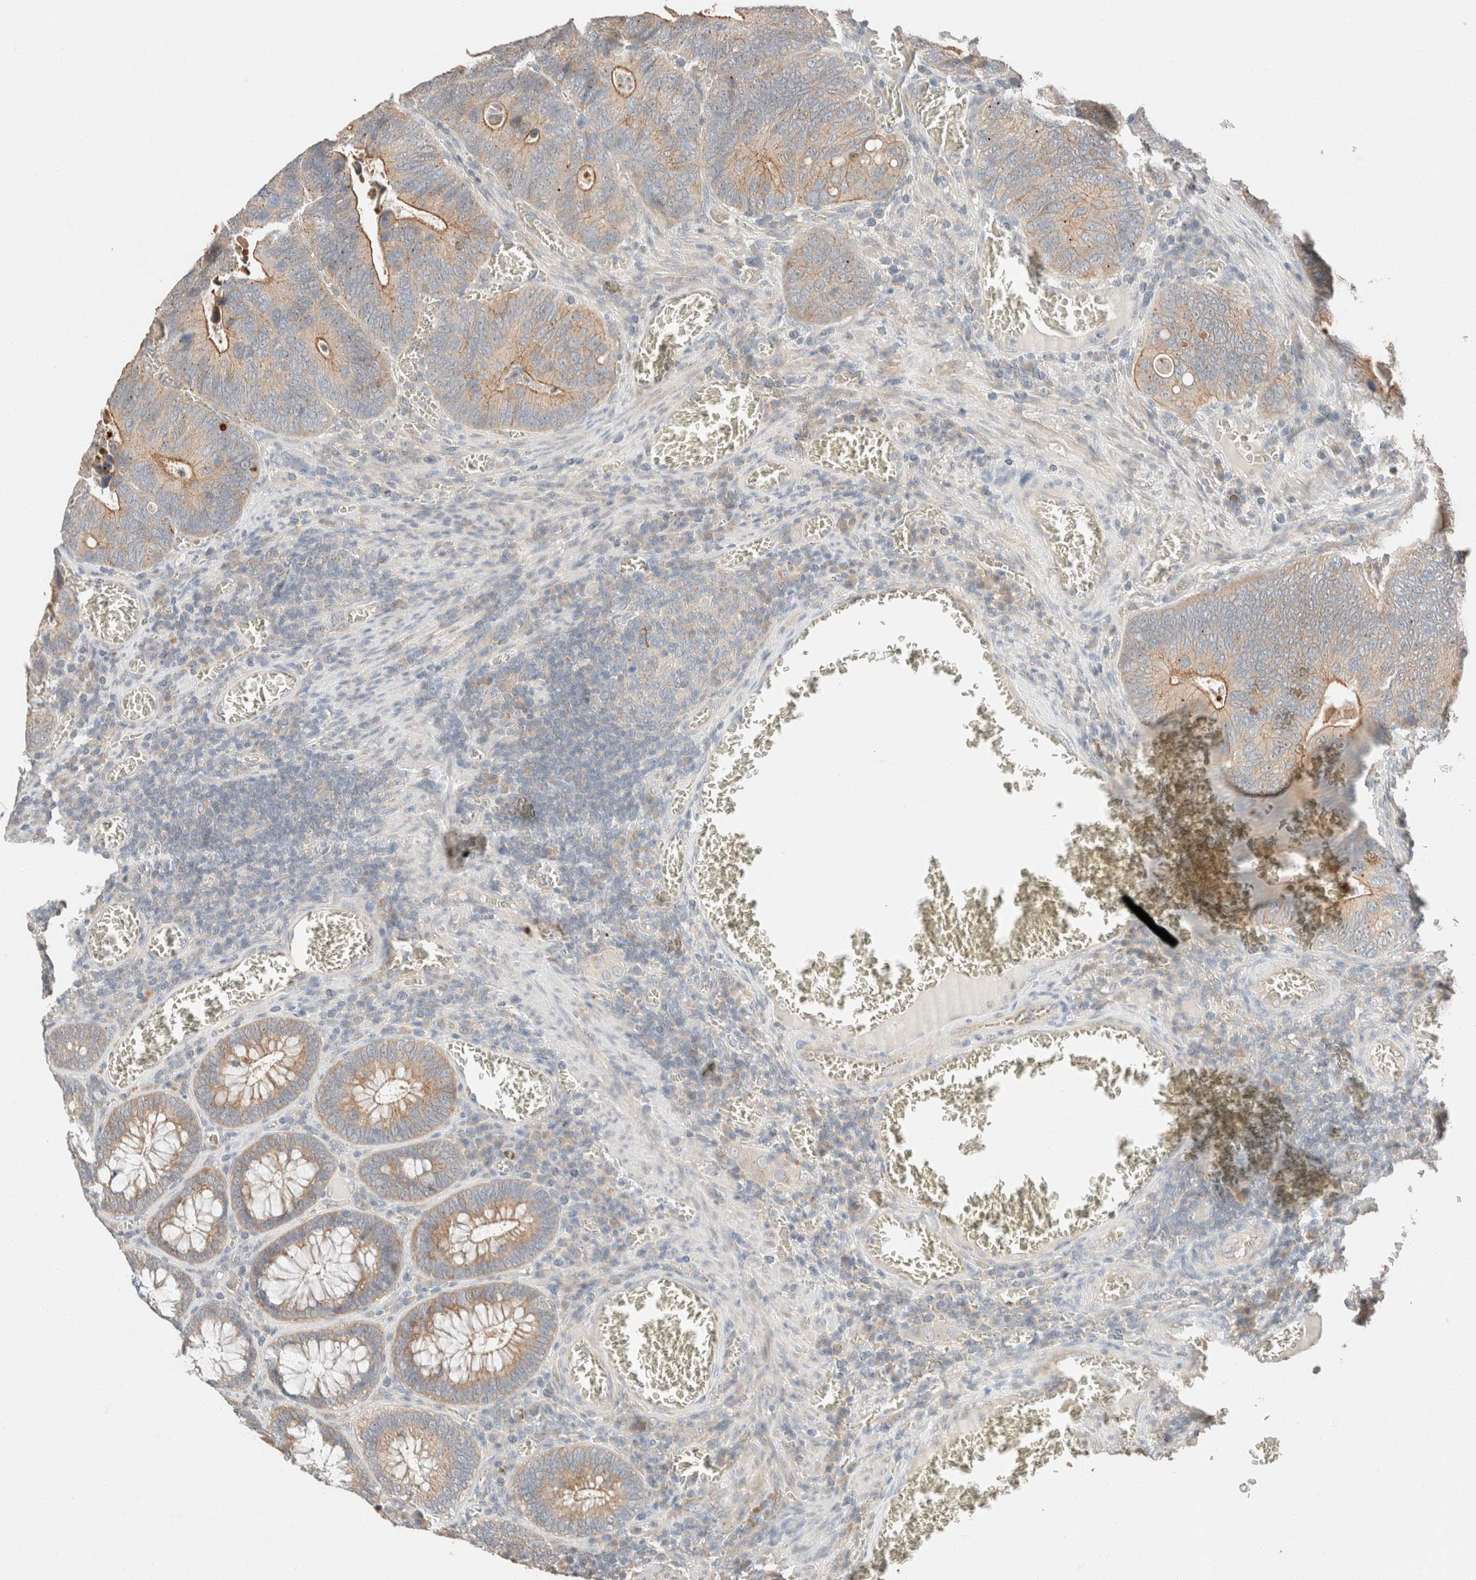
{"staining": {"intensity": "moderate", "quantity": ">75%", "location": "cytoplasmic/membranous"}, "tissue": "colorectal cancer", "cell_type": "Tumor cells", "image_type": "cancer", "snomed": [{"axis": "morphology", "description": "Inflammation, NOS"}, {"axis": "morphology", "description": "Adenocarcinoma, NOS"}, {"axis": "topography", "description": "Colon"}], "caption": "About >75% of tumor cells in human adenocarcinoma (colorectal) exhibit moderate cytoplasmic/membranous protein staining as visualized by brown immunohistochemical staining.", "gene": "TUBD1", "patient": {"sex": "male", "age": 72}}